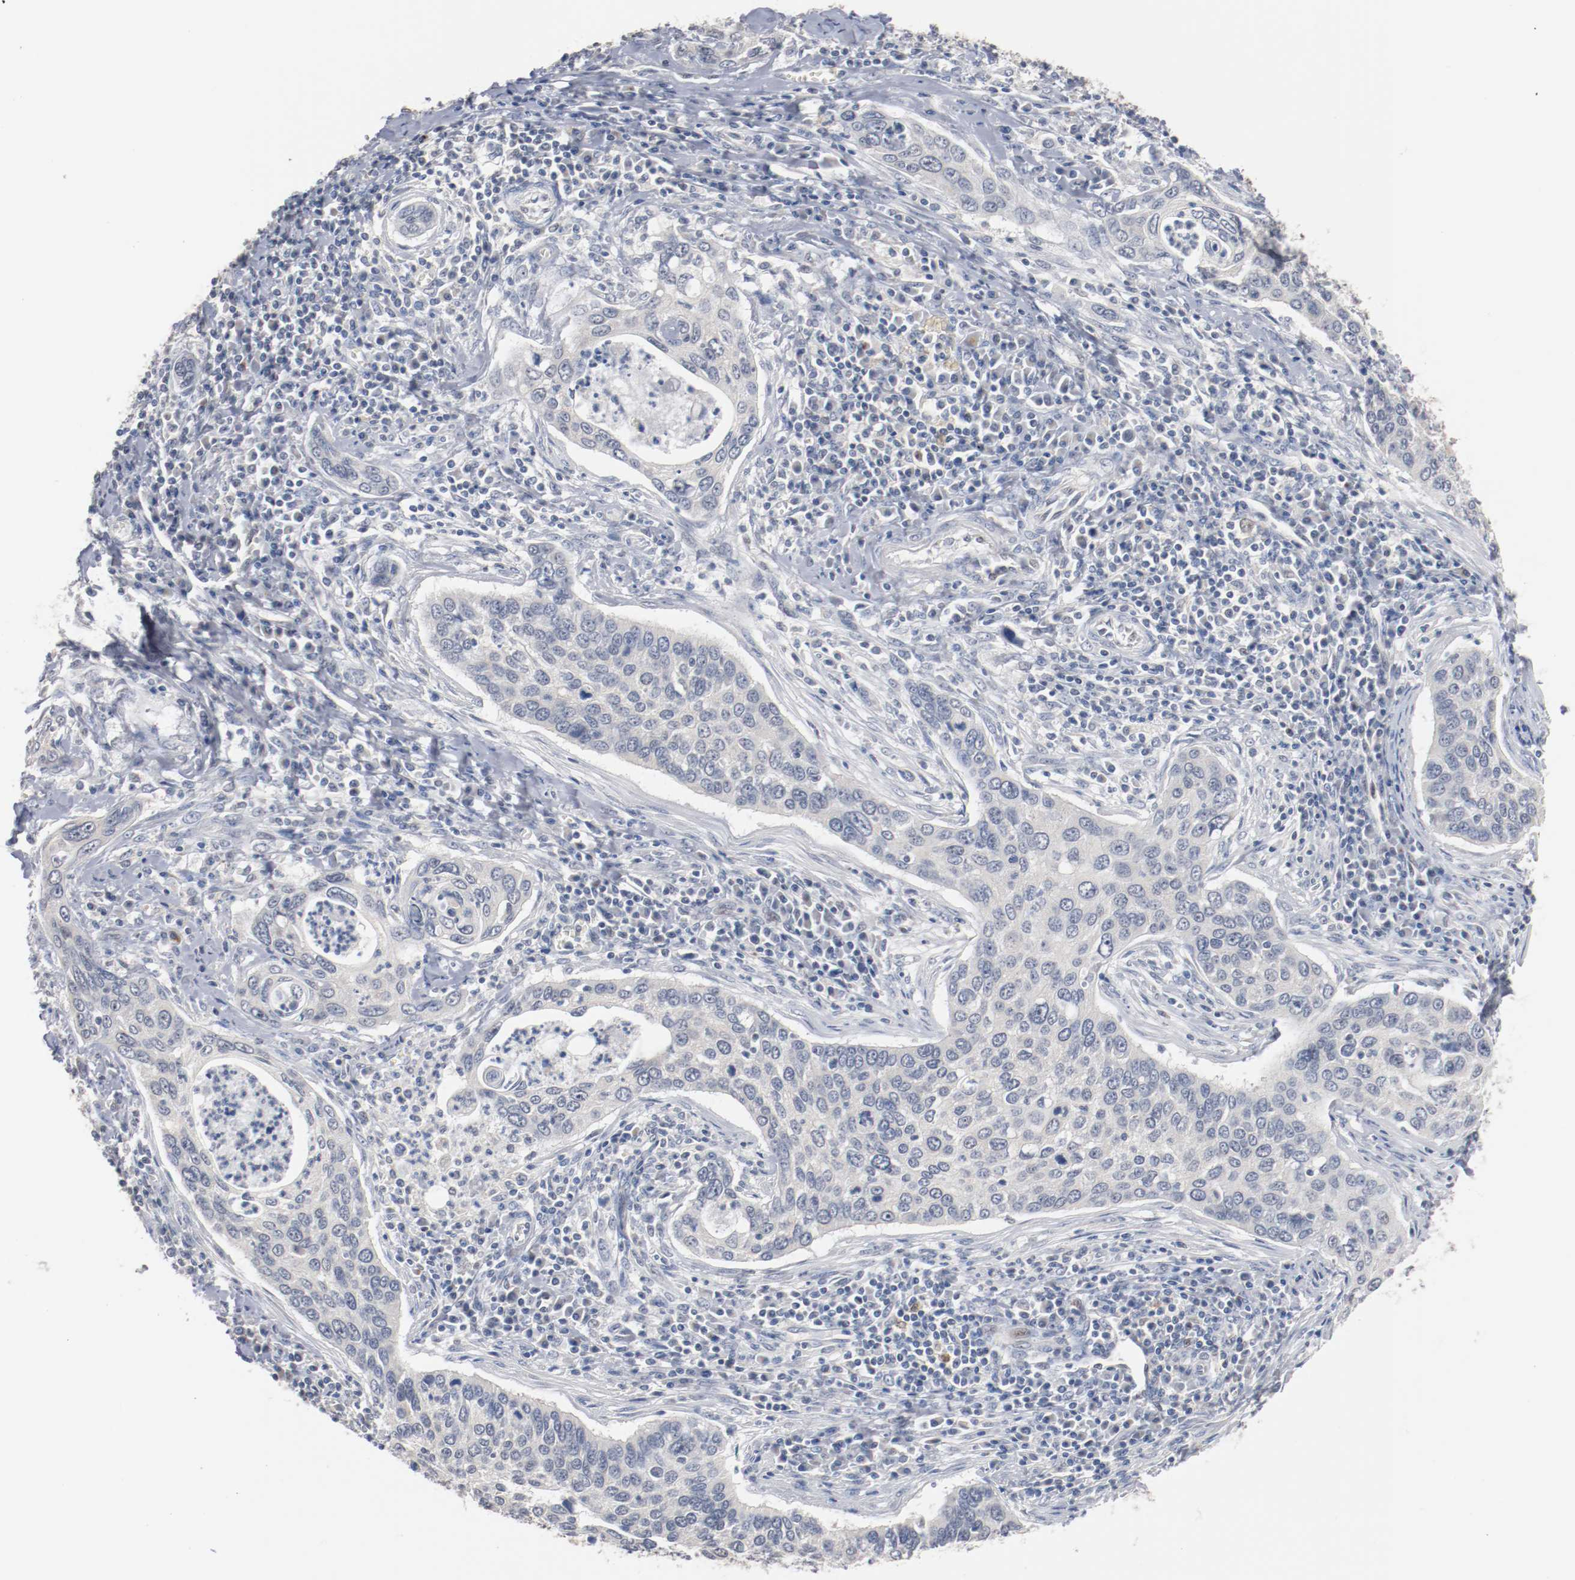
{"staining": {"intensity": "negative", "quantity": "none", "location": "none"}, "tissue": "cervical cancer", "cell_type": "Tumor cells", "image_type": "cancer", "snomed": [{"axis": "morphology", "description": "Squamous cell carcinoma, NOS"}, {"axis": "topography", "description": "Cervix"}], "caption": "This is an immunohistochemistry (IHC) image of human cervical cancer (squamous cell carcinoma). There is no staining in tumor cells.", "gene": "ERICH1", "patient": {"sex": "female", "age": 53}}